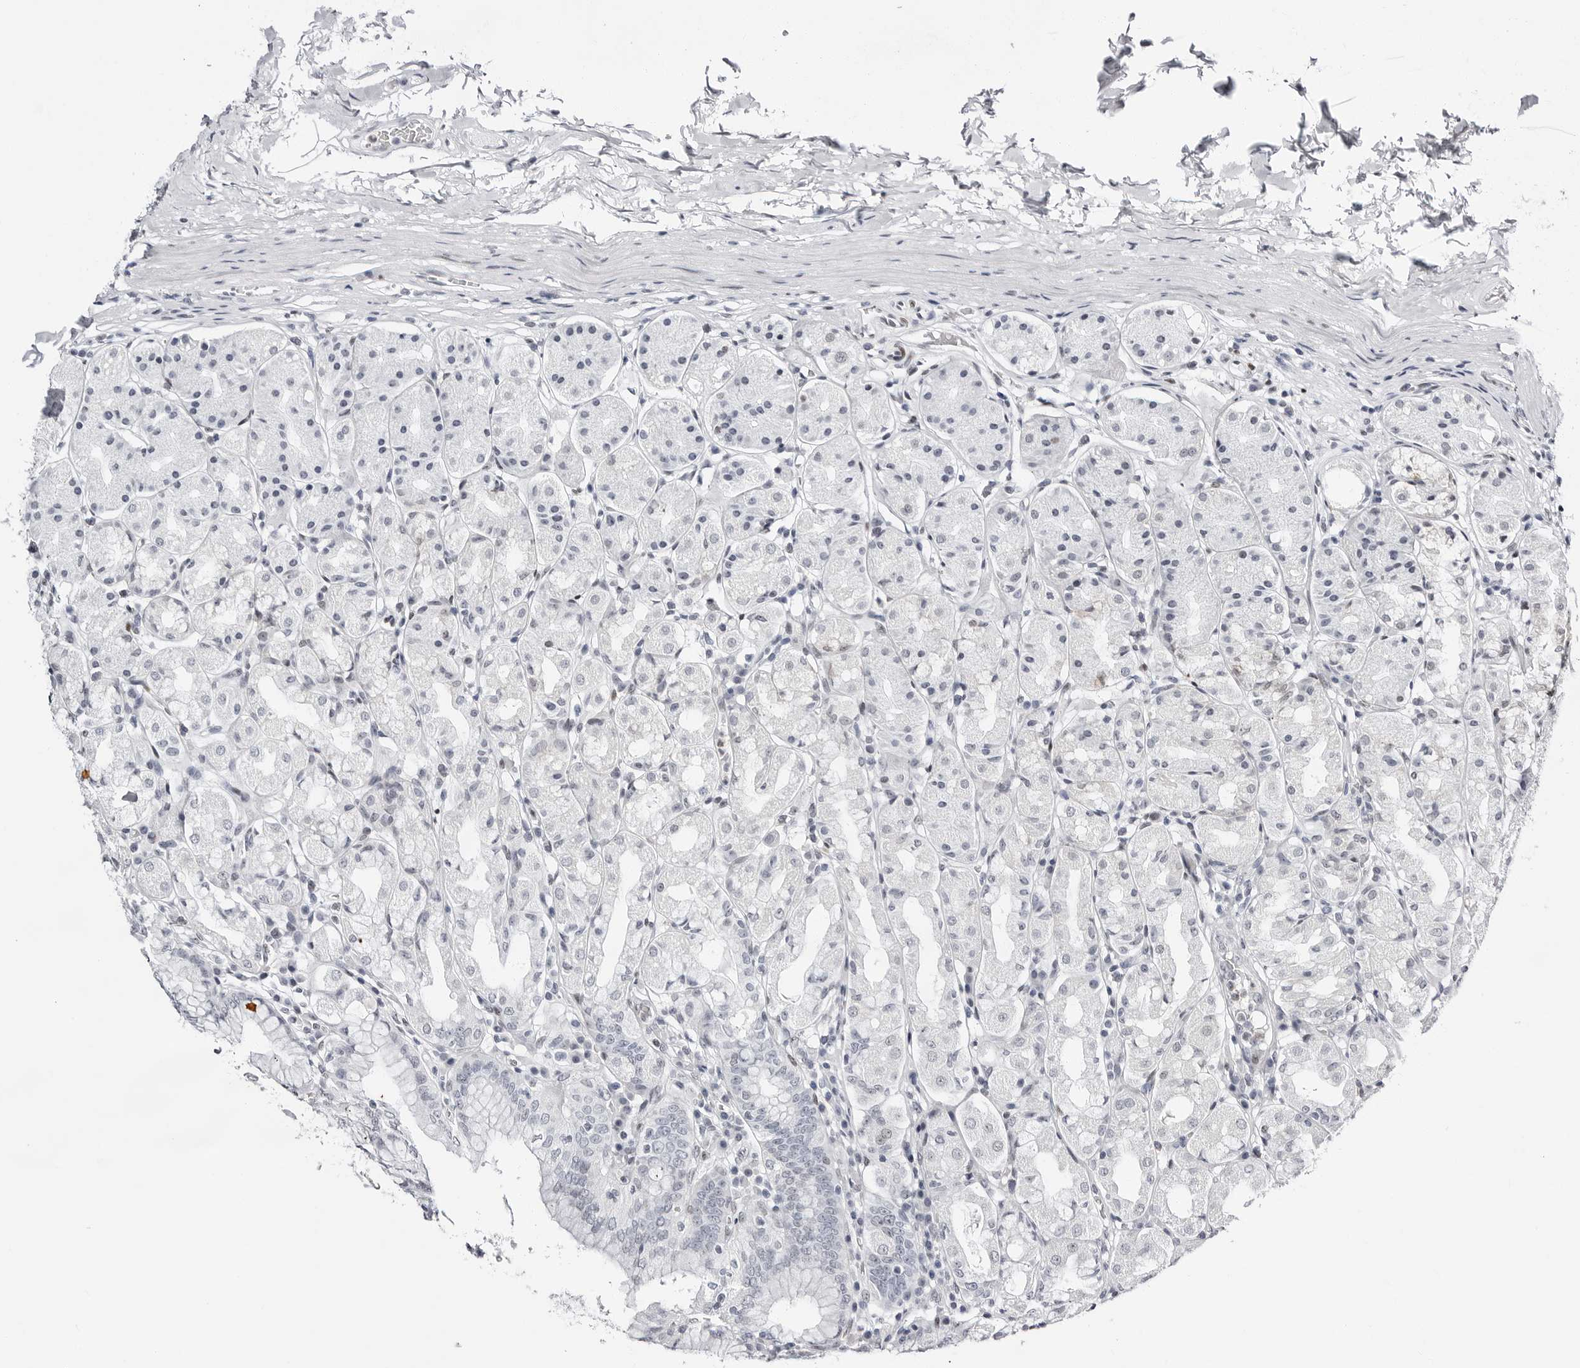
{"staining": {"intensity": "negative", "quantity": "none", "location": "none"}, "tissue": "stomach", "cell_type": "Glandular cells", "image_type": "normal", "snomed": [{"axis": "morphology", "description": "Normal tissue, NOS"}, {"axis": "topography", "description": "Stomach"}, {"axis": "topography", "description": "Stomach, lower"}], "caption": "Stomach stained for a protein using immunohistochemistry demonstrates no expression glandular cells.", "gene": "VEZF1", "patient": {"sex": "female", "age": 56}}